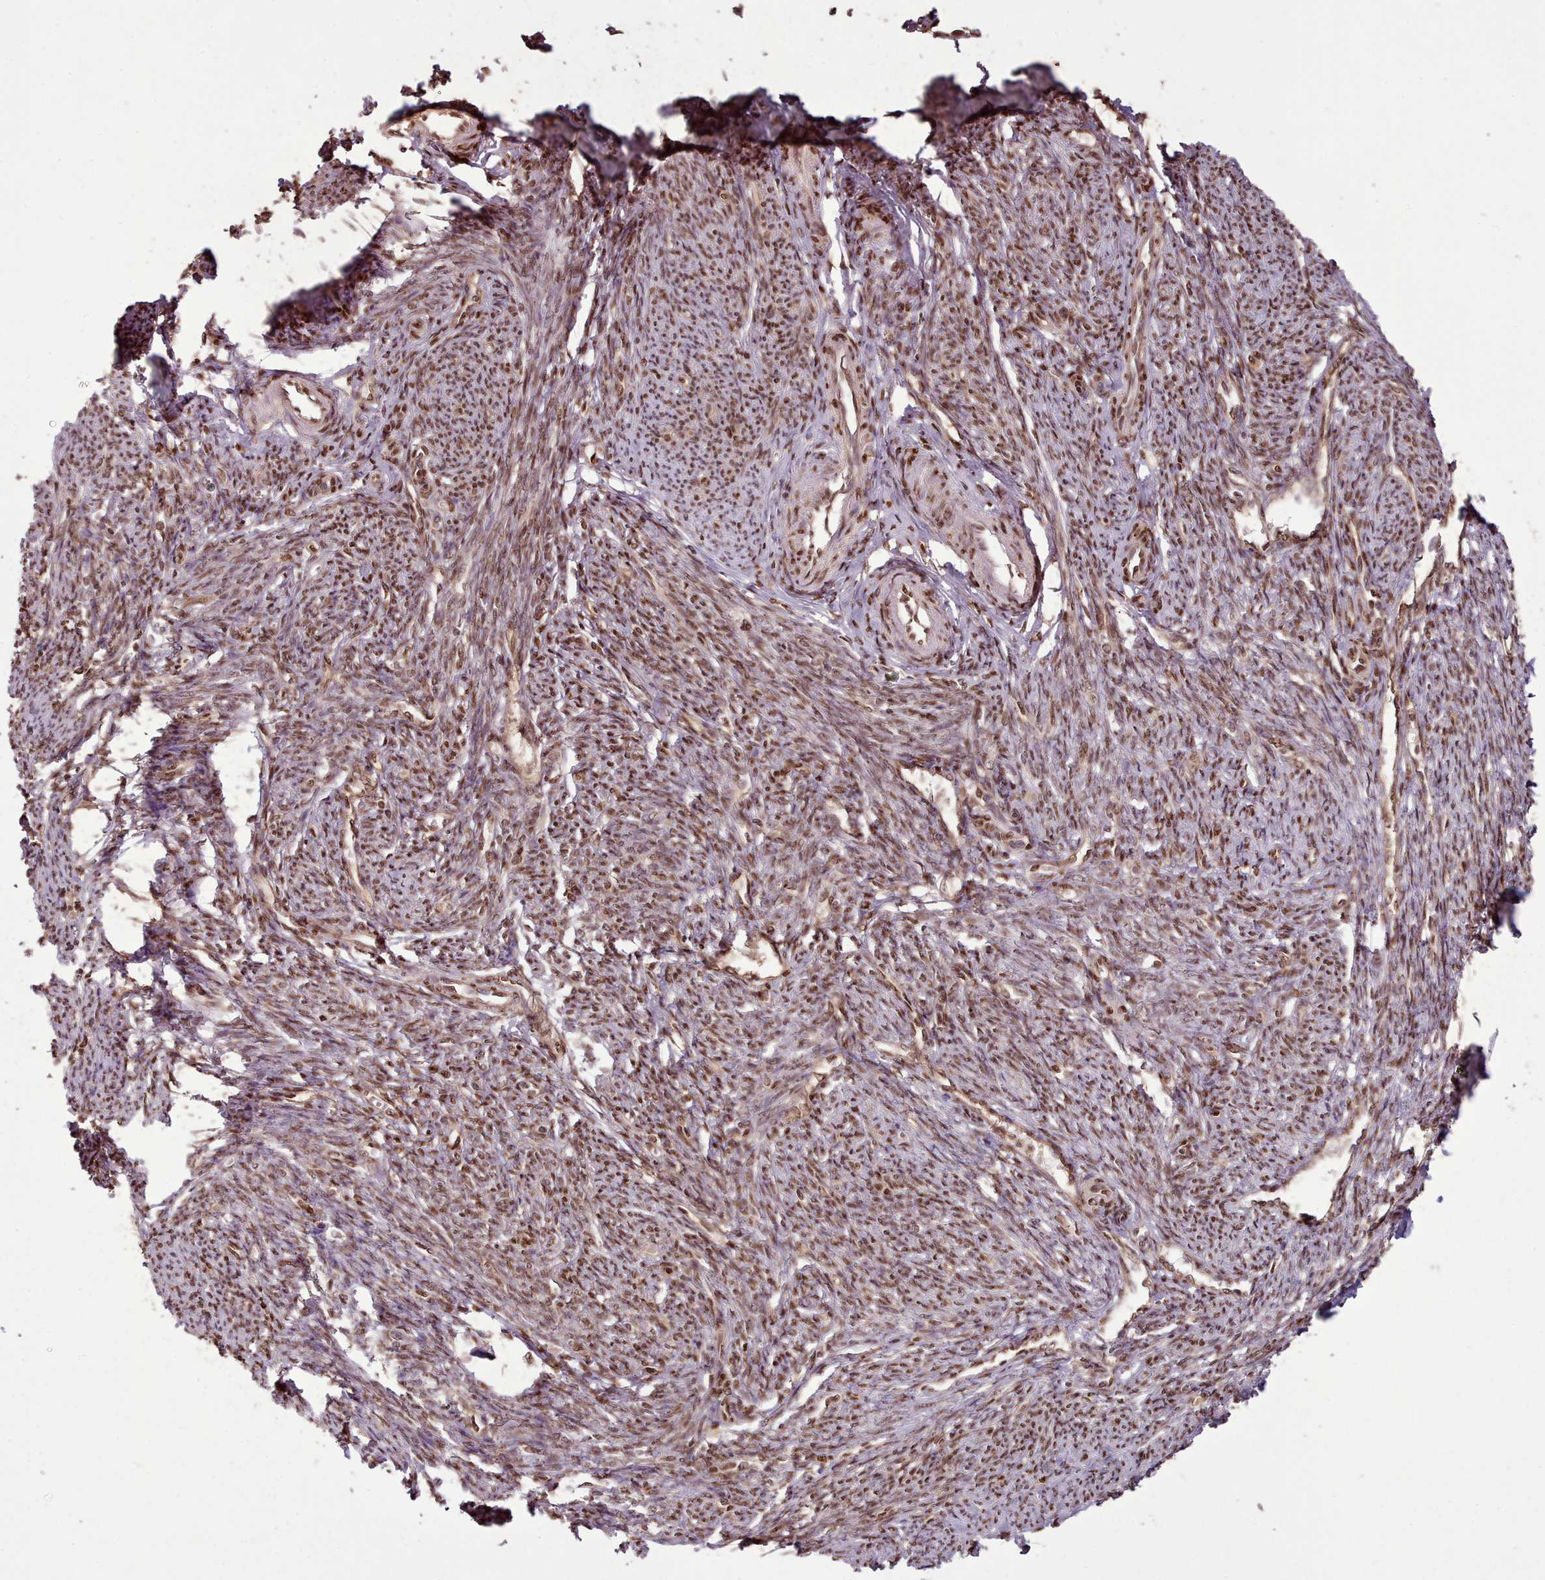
{"staining": {"intensity": "strong", "quantity": ">75%", "location": "nuclear"}, "tissue": "smooth muscle", "cell_type": "Smooth muscle cells", "image_type": "normal", "snomed": [{"axis": "morphology", "description": "Normal tissue, NOS"}, {"axis": "topography", "description": "Smooth muscle"}, {"axis": "topography", "description": "Fallopian tube"}], "caption": "IHC image of normal smooth muscle: smooth muscle stained using immunohistochemistry exhibits high levels of strong protein expression localized specifically in the nuclear of smooth muscle cells, appearing as a nuclear brown color.", "gene": "RPS27A", "patient": {"sex": "female", "age": 59}}